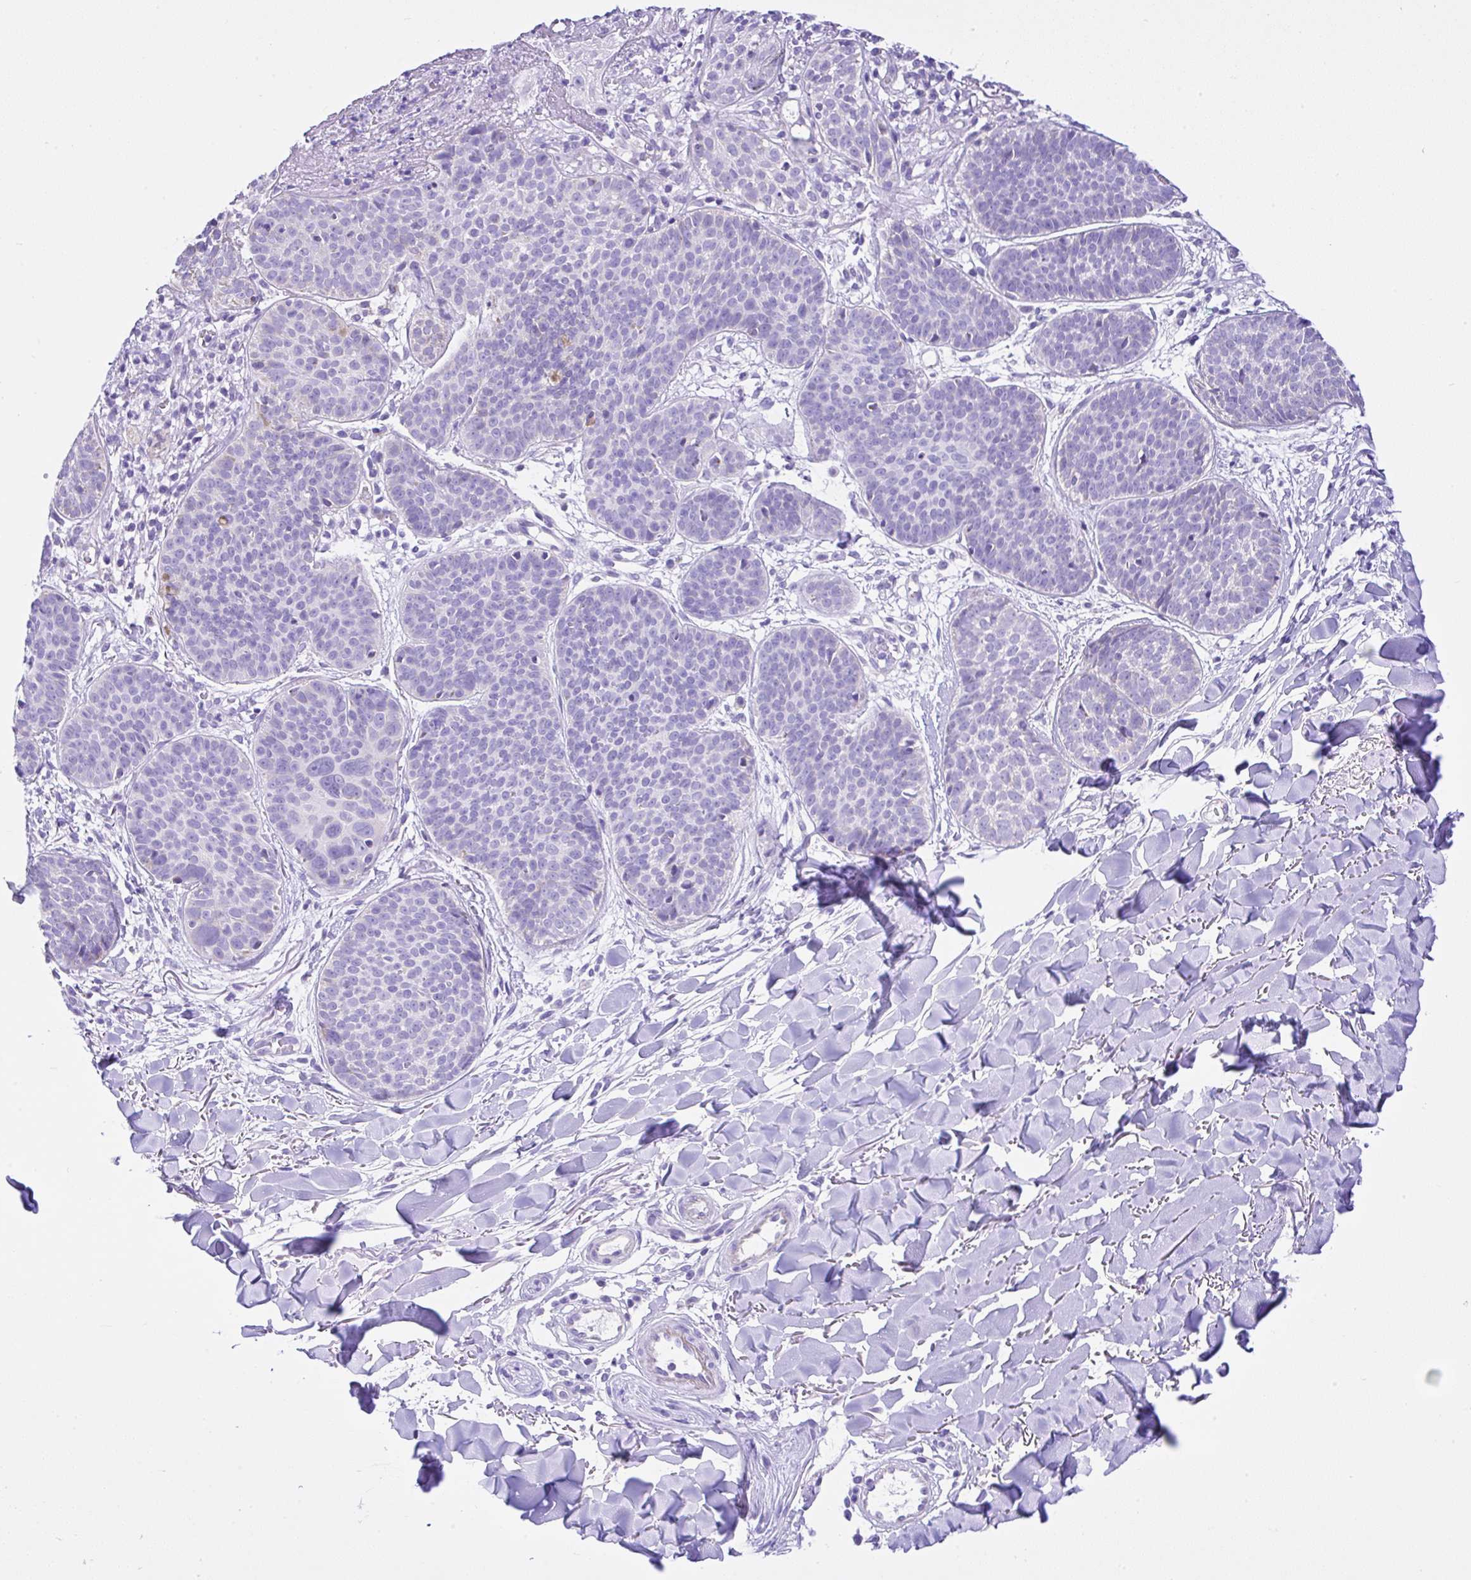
{"staining": {"intensity": "negative", "quantity": "none", "location": "none"}, "tissue": "skin cancer", "cell_type": "Tumor cells", "image_type": "cancer", "snomed": [{"axis": "morphology", "description": "Basal cell carcinoma"}, {"axis": "topography", "description": "Skin"}, {"axis": "topography", "description": "Skin of neck"}, {"axis": "topography", "description": "Skin of shoulder"}, {"axis": "topography", "description": "Skin of back"}], "caption": "Tumor cells show no significant expression in basal cell carcinoma (skin). Nuclei are stained in blue.", "gene": "SLC13A1", "patient": {"sex": "male", "age": 80}}